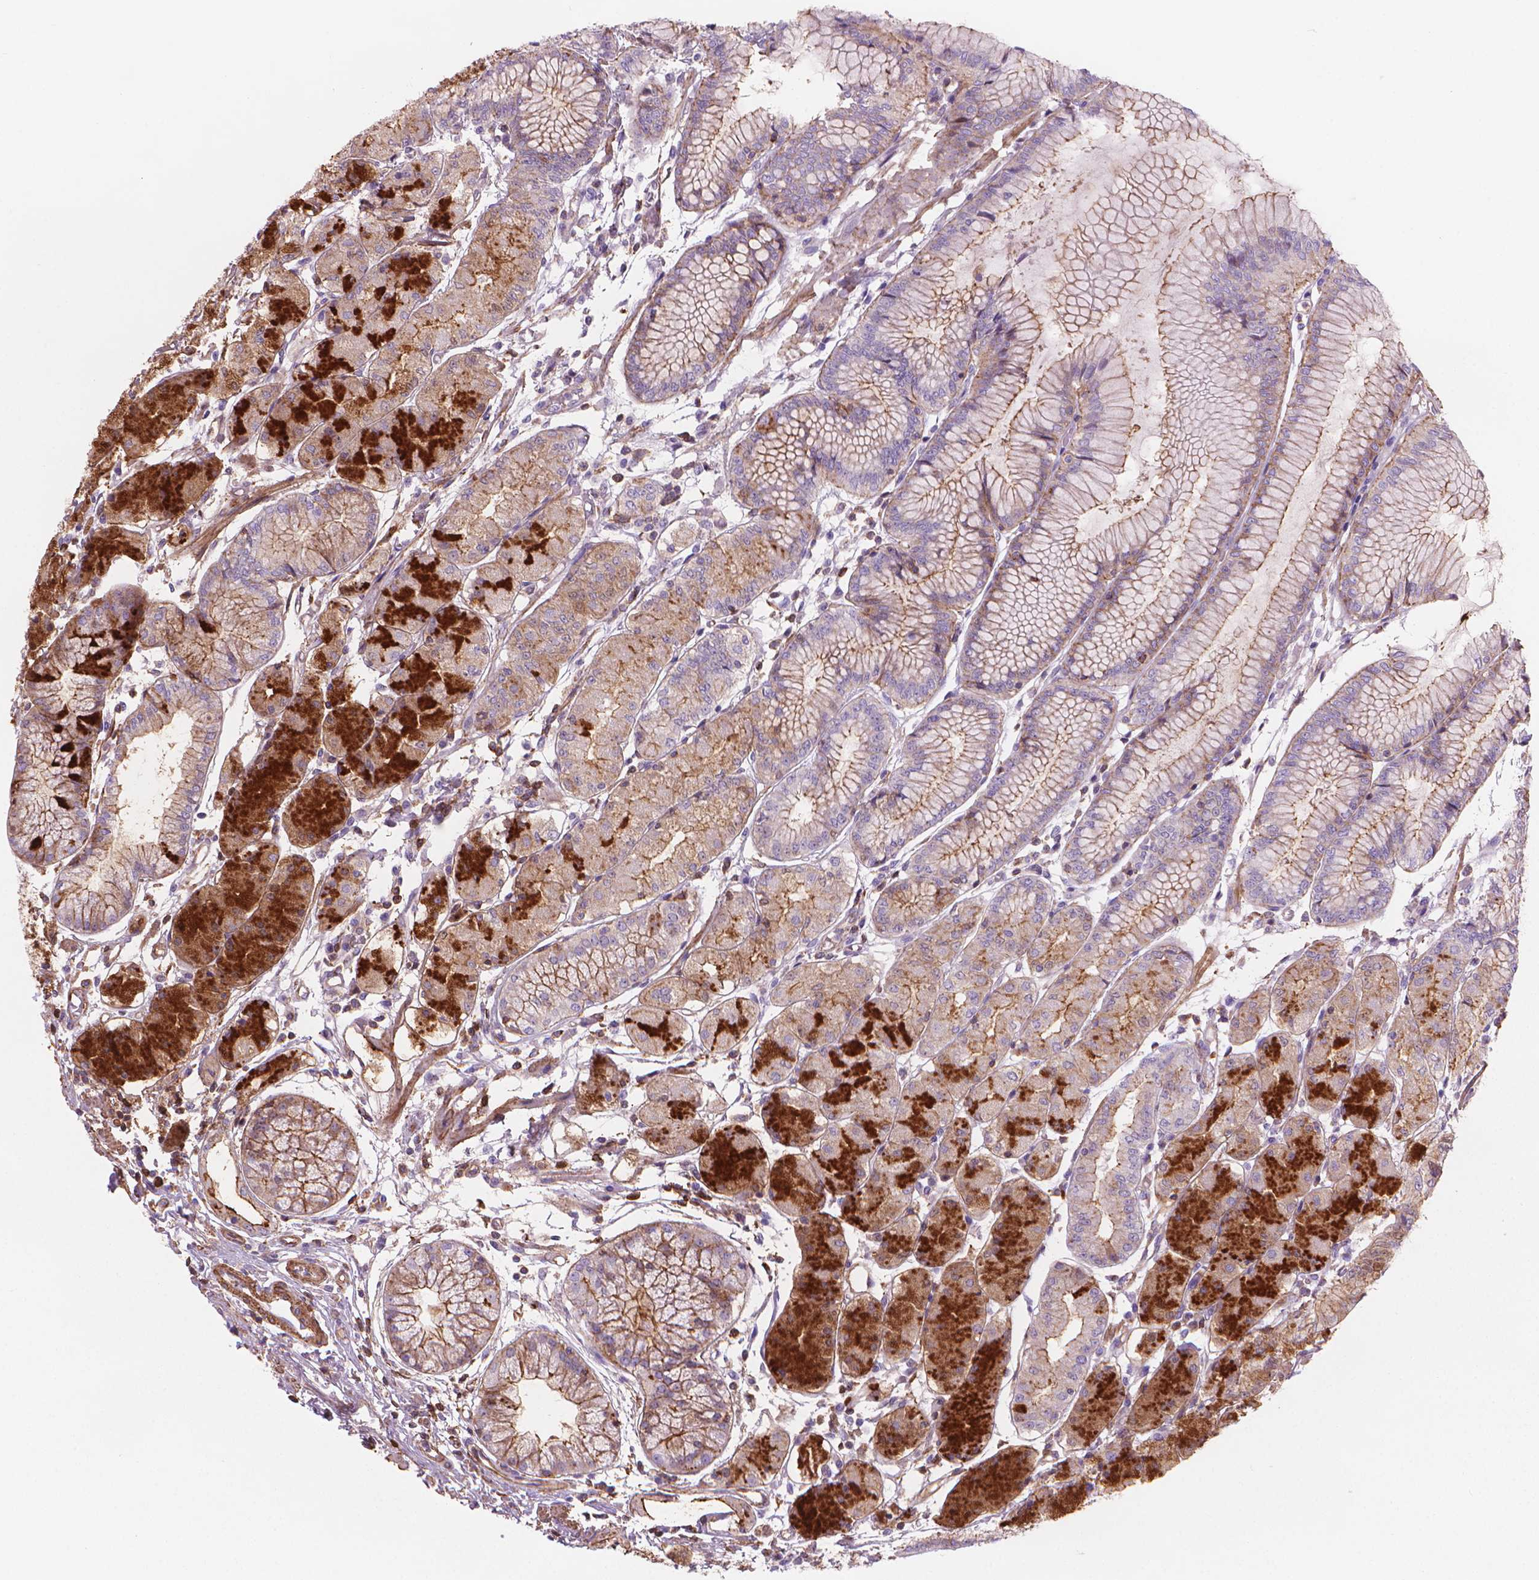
{"staining": {"intensity": "strong", "quantity": "<25%", "location": "cytoplasmic/membranous"}, "tissue": "stomach", "cell_type": "Glandular cells", "image_type": "normal", "snomed": [{"axis": "morphology", "description": "Normal tissue, NOS"}, {"axis": "topography", "description": "Stomach, upper"}], "caption": "IHC staining of unremarkable stomach, which exhibits medium levels of strong cytoplasmic/membranous positivity in about <25% of glandular cells indicating strong cytoplasmic/membranous protein positivity. The staining was performed using DAB (brown) for protein detection and nuclei were counterstained in hematoxylin (blue).", "gene": "PATJ", "patient": {"sex": "male", "age": 69}}